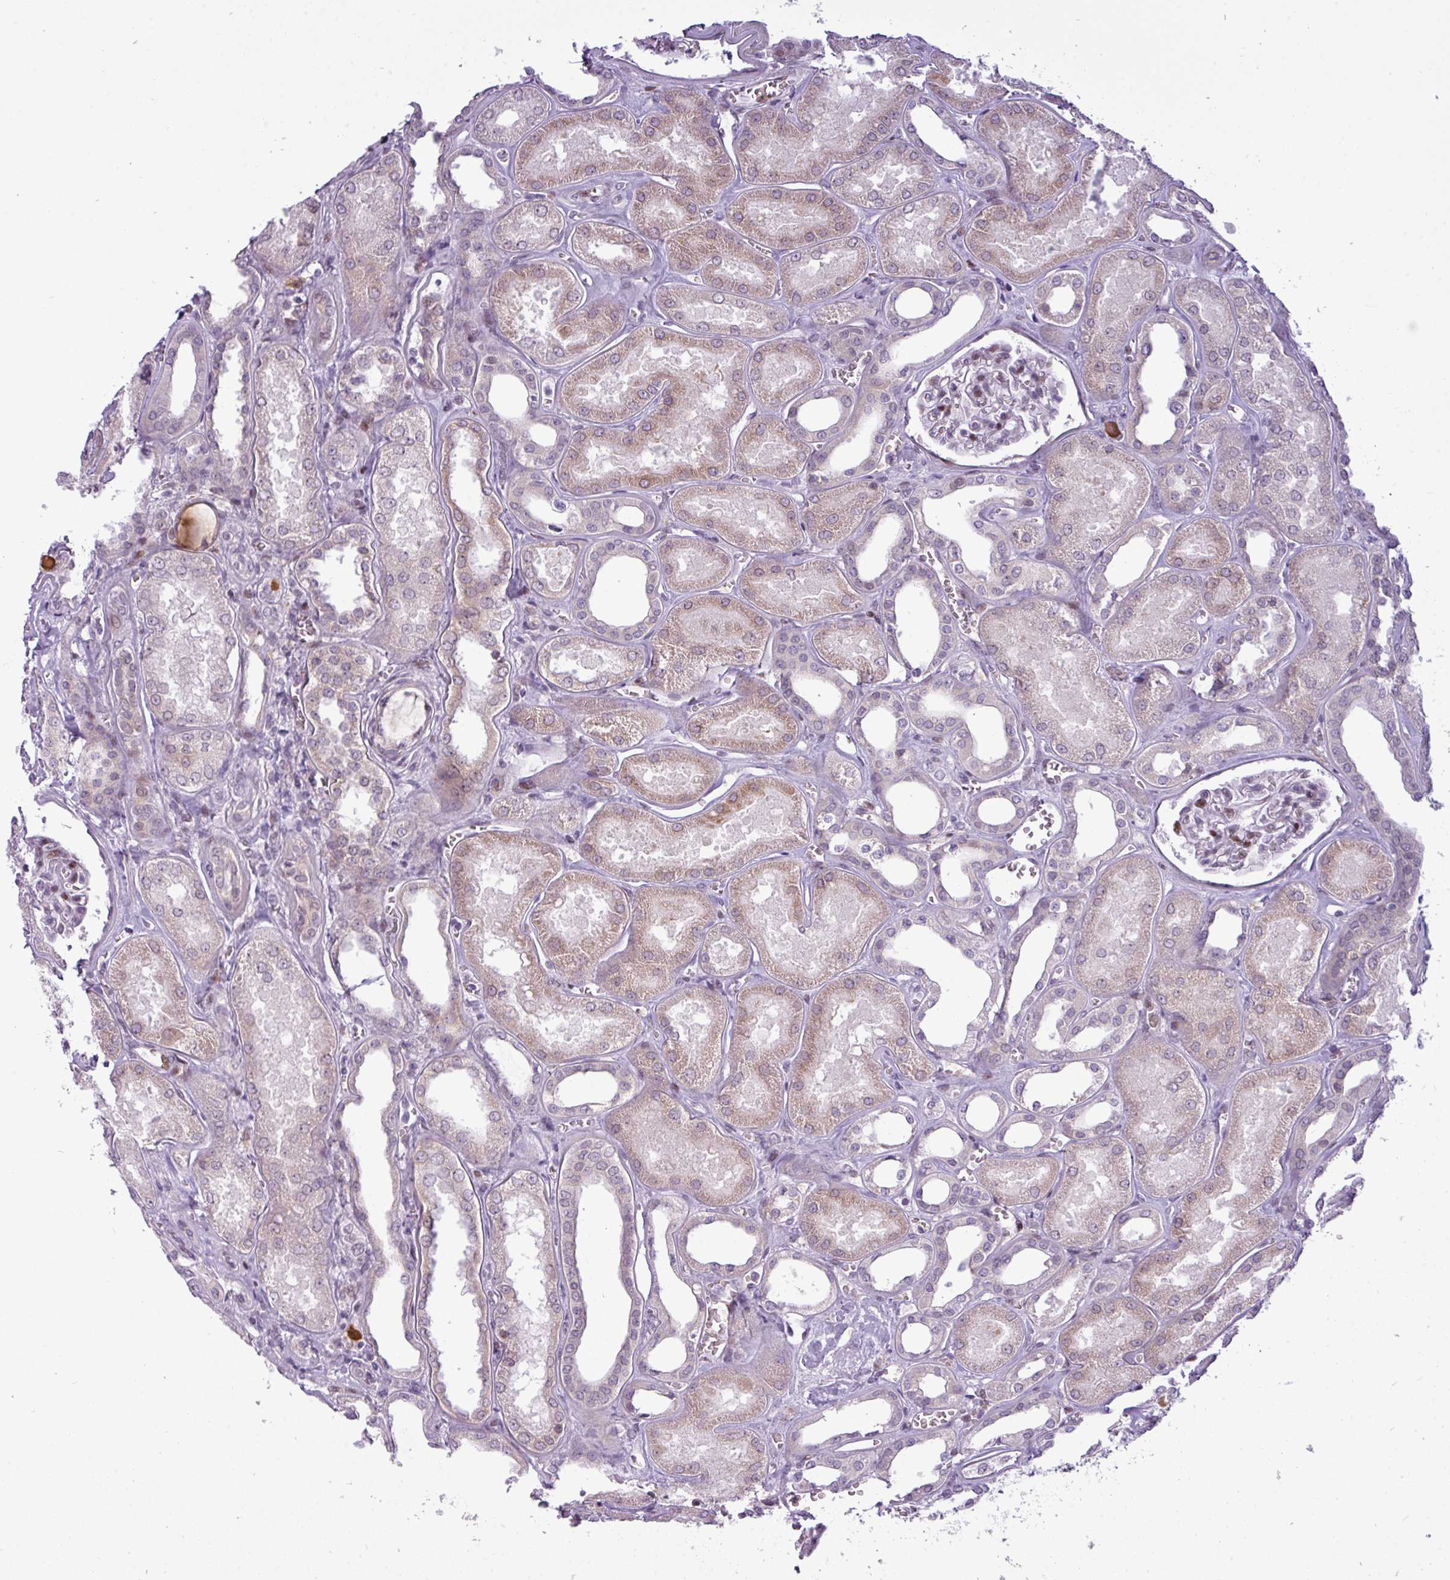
{"staining": {"intensity": "negative", "quantity": "none", "location": "none"}, "tissue": "kidney", "cell_type": "Cells in glomeruli", "image_type": "normal", "snomed": [{"axis": "morphology", "description": "Normal tissue, NOS"}, {"axis": "morphology", "description": "Adenocarcinoma, NOS"}, {"axis": "topography", "description": "Kidney"}], "caption": "Photomicrograph shows no protein staining in cells in glomeruli of unremarkable kidney.", "gene": "SLC66A2", "patient": {"sex": "female", "age": 68}}